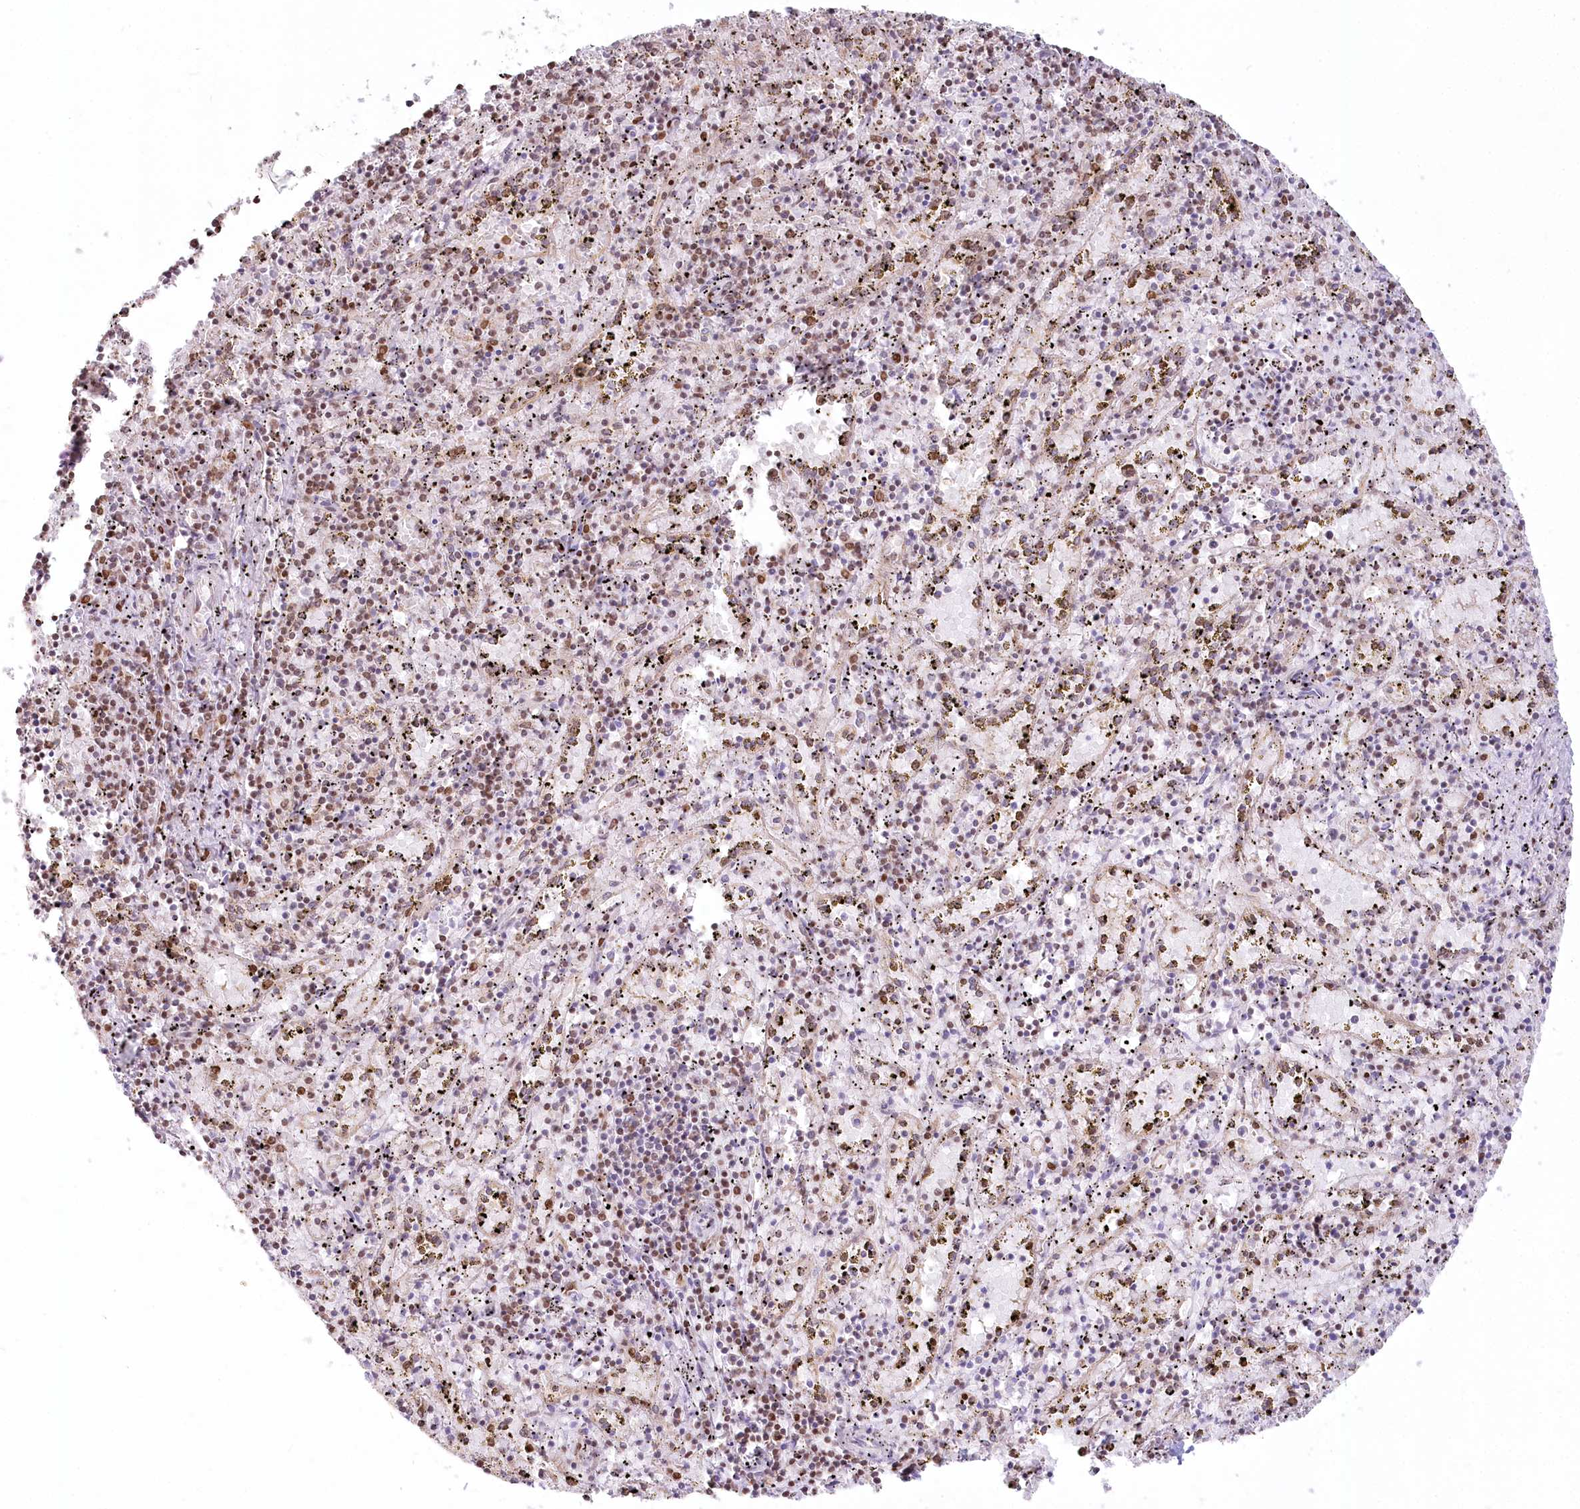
{"staining": {"intensity": "weak", "quantity": "25%-75%", "location": "cytoplasmic/membranous,nuclear"}, "tissue": "spleen", "cell_type": "Cells in red pulp", "image_type": "normal", "snomed": [{"axis": "morphology", "description": "Normal tissue, NOS"}, {"axis": "topography", "description": "Spleen"}], "caption": "Immunohistochemical staining of unremarkable spleen displays 25%-75% levels of weak cytoplasmic/membranous,nuclear protein expression in approximately 25%-75% of cells in red pulp.", "gene": "PYURF", "patient": {"sex": "male", "age": 11}}